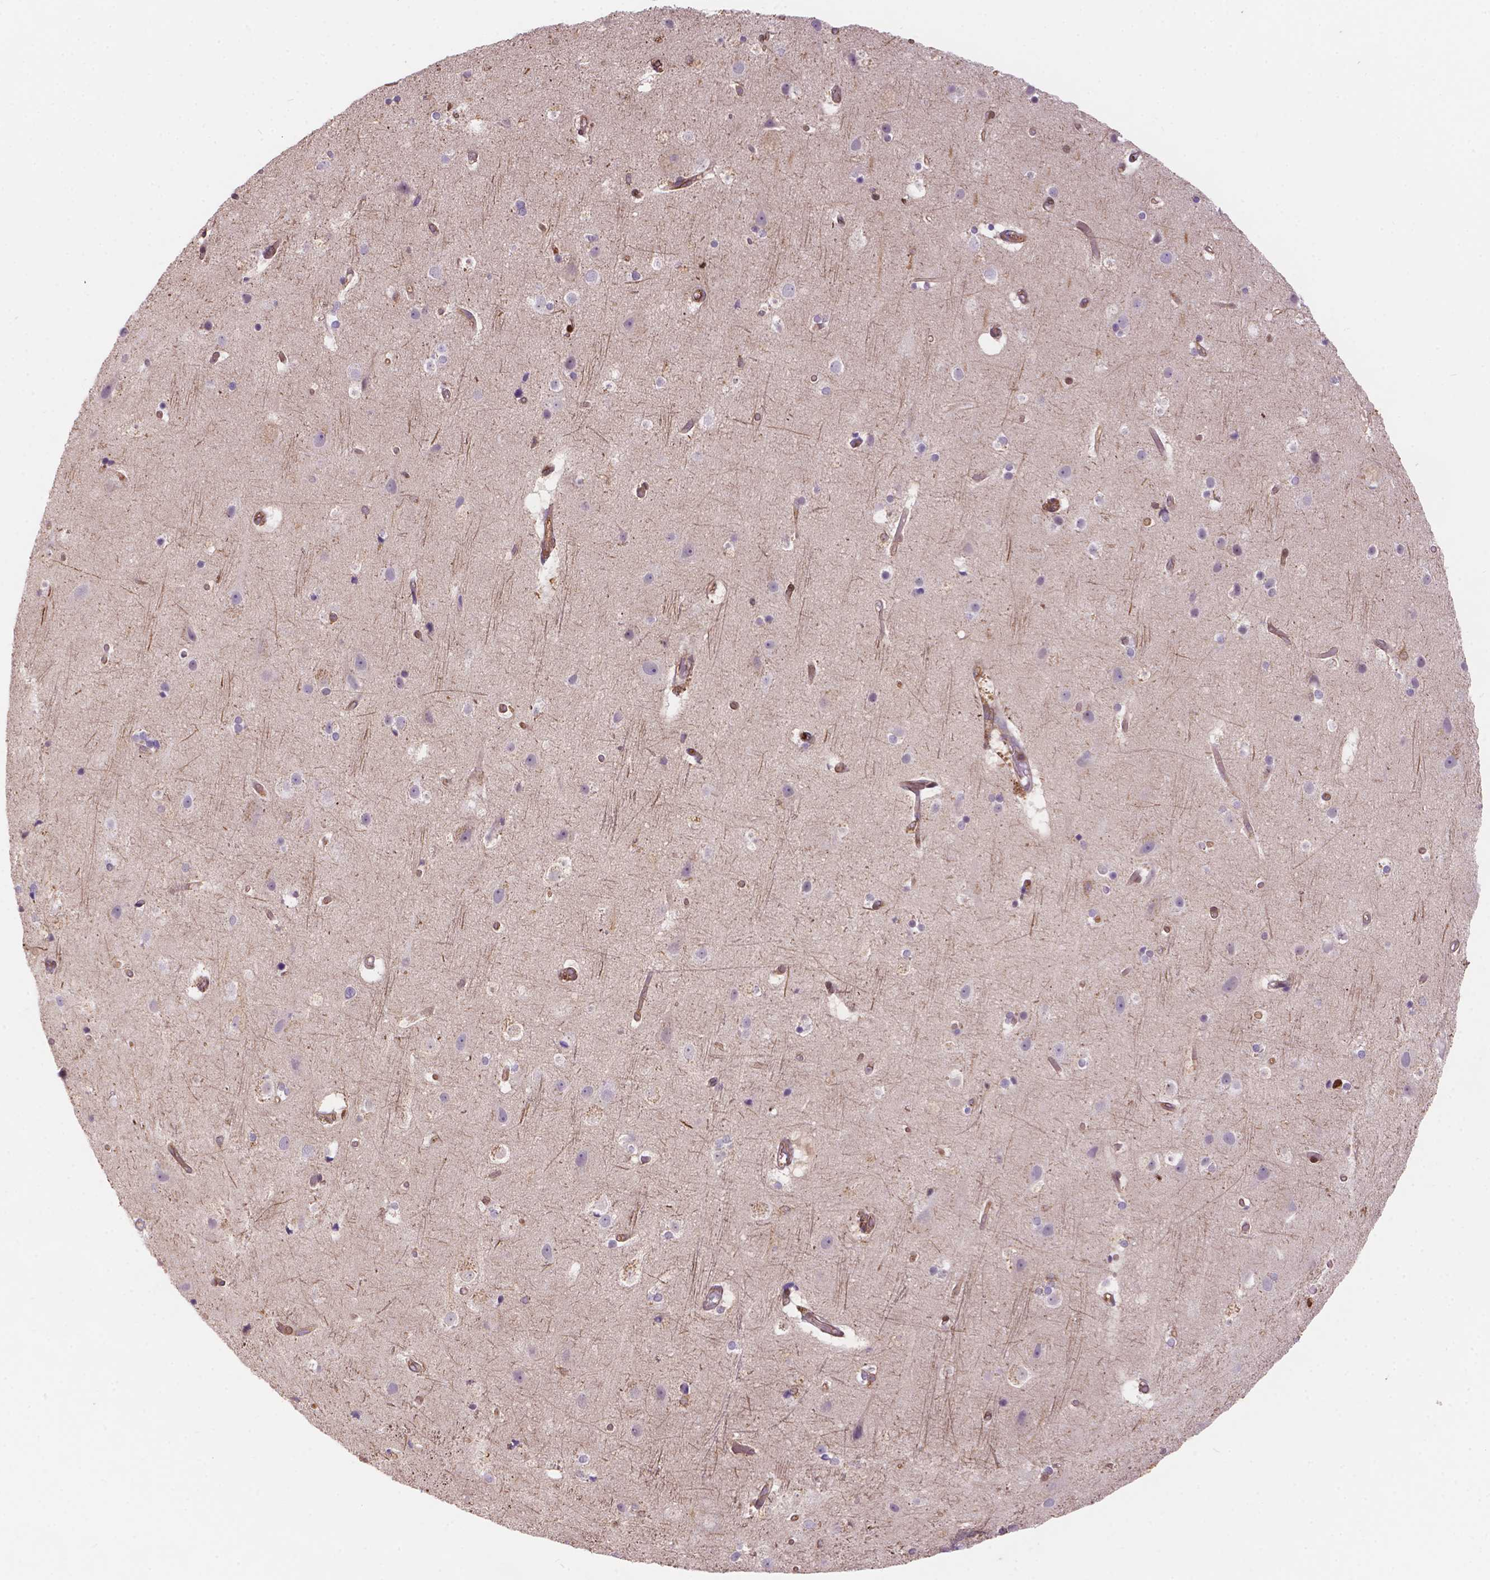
{"staining": {"intensity": "negative", "quantity": "none", "location": "none"}, "tissue": "cerebral cortex", "cell_type": "Endothelial cells", "image_type": "normal", "snomed": [{"axis": "morphology", "description": "Normal tissue, NOS"}, {"axis": "topography", "description": "Cerebral cortex"}], "caption": "An IHC micrograph of normal cerebral cortex is shown. There is no staining in endothelial cells of cerebral cortex.", "gene": "DMWD", "patient": {"sex": "female", "age": 52}}